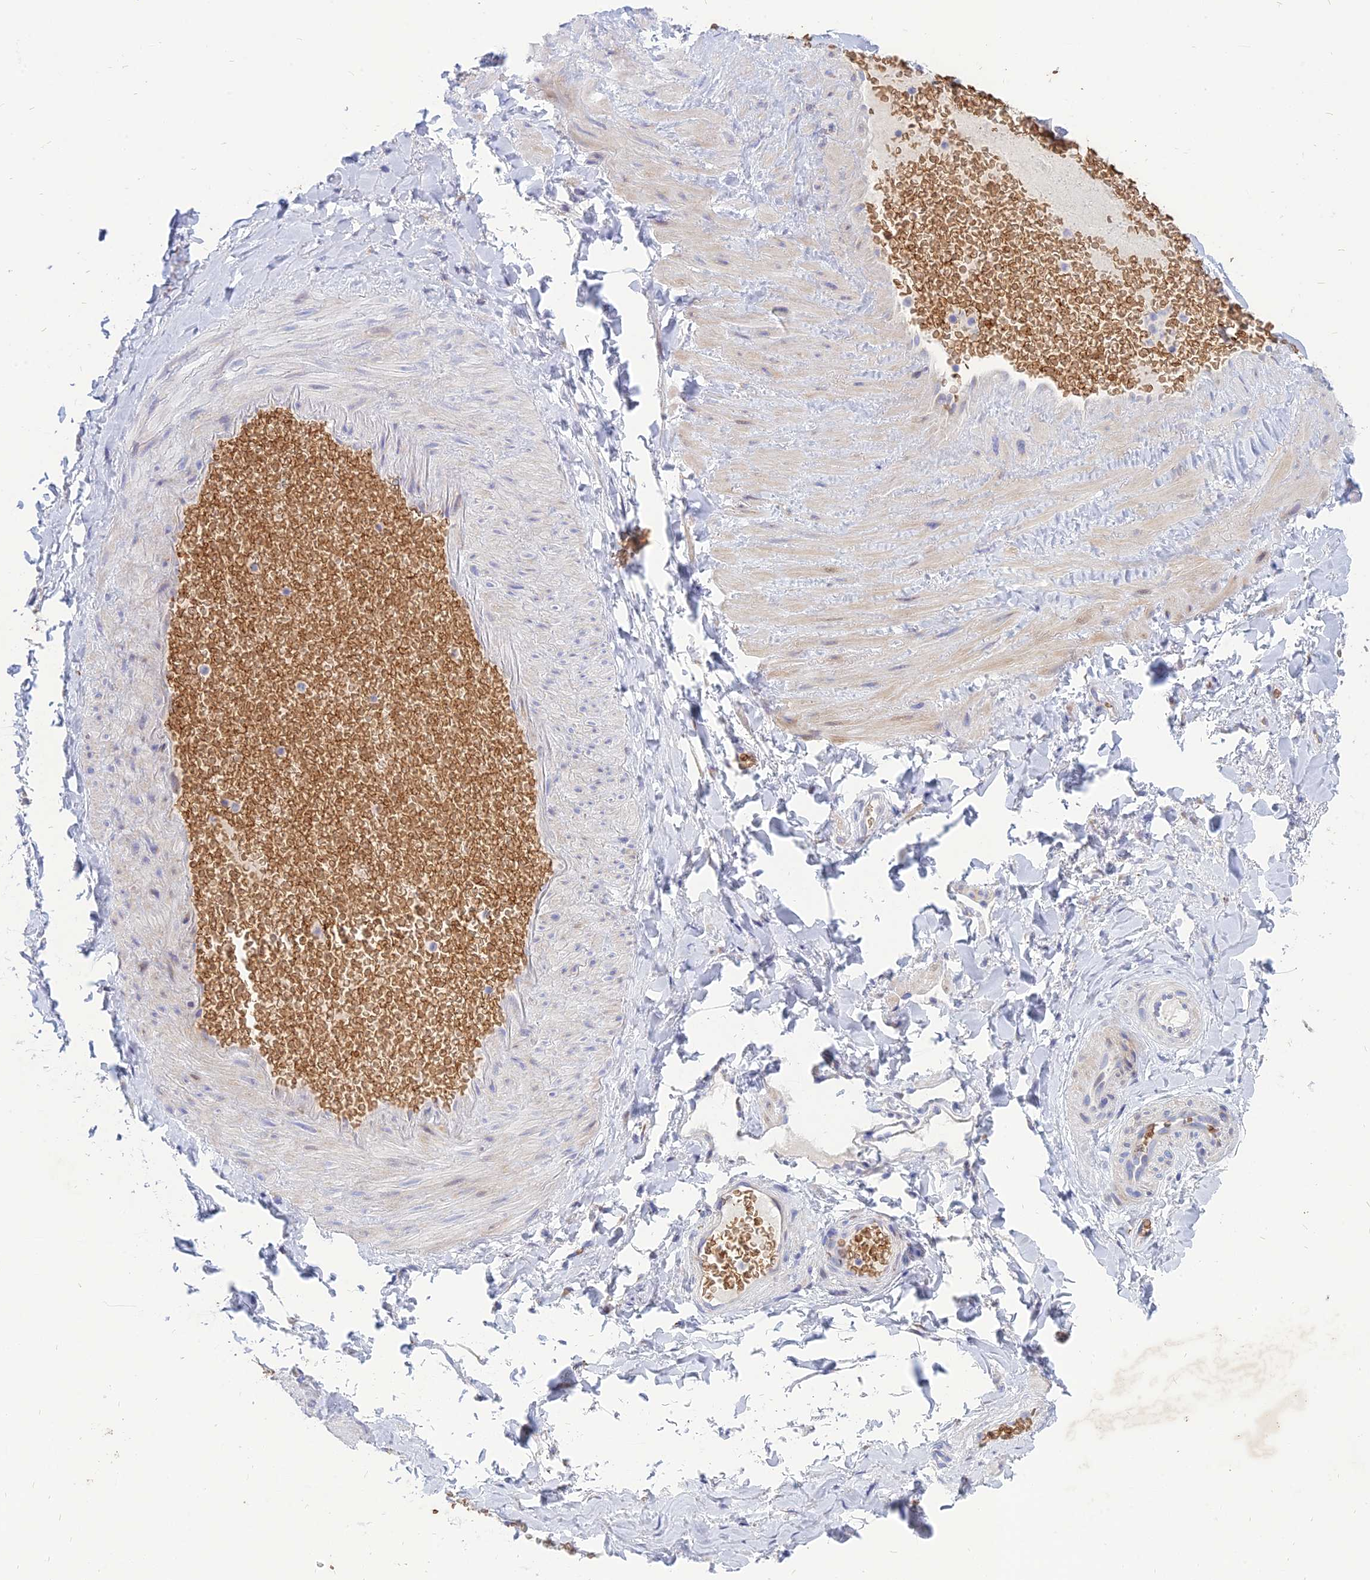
{"staining": {"intensity": "negative", "quantity": "none", "location": "none"}, "tissue": "adipose tissue", "cell_type": "Adipocytes", "image_type": "normal", "snomed": [{"axis": "morphology", "description": "Normal tissue, NOS"}, {"axis": "topography", "description": "Soft tissue"}, {"axis": "topography", "description": "Vascular tissue"}], "caption": "This micrograph is of benign adipose tissue stained with immunohistochemistry (IHC) to label a protein in brown with the nuclei are counter-stained blue. There is no expression in adipocytes. (DAB (3,3'-diaminobenzidine) immunohistochemistry (IHC), high magnification).", "gene": "HHAT", "patient": {"sex": "male", "age": 54}}